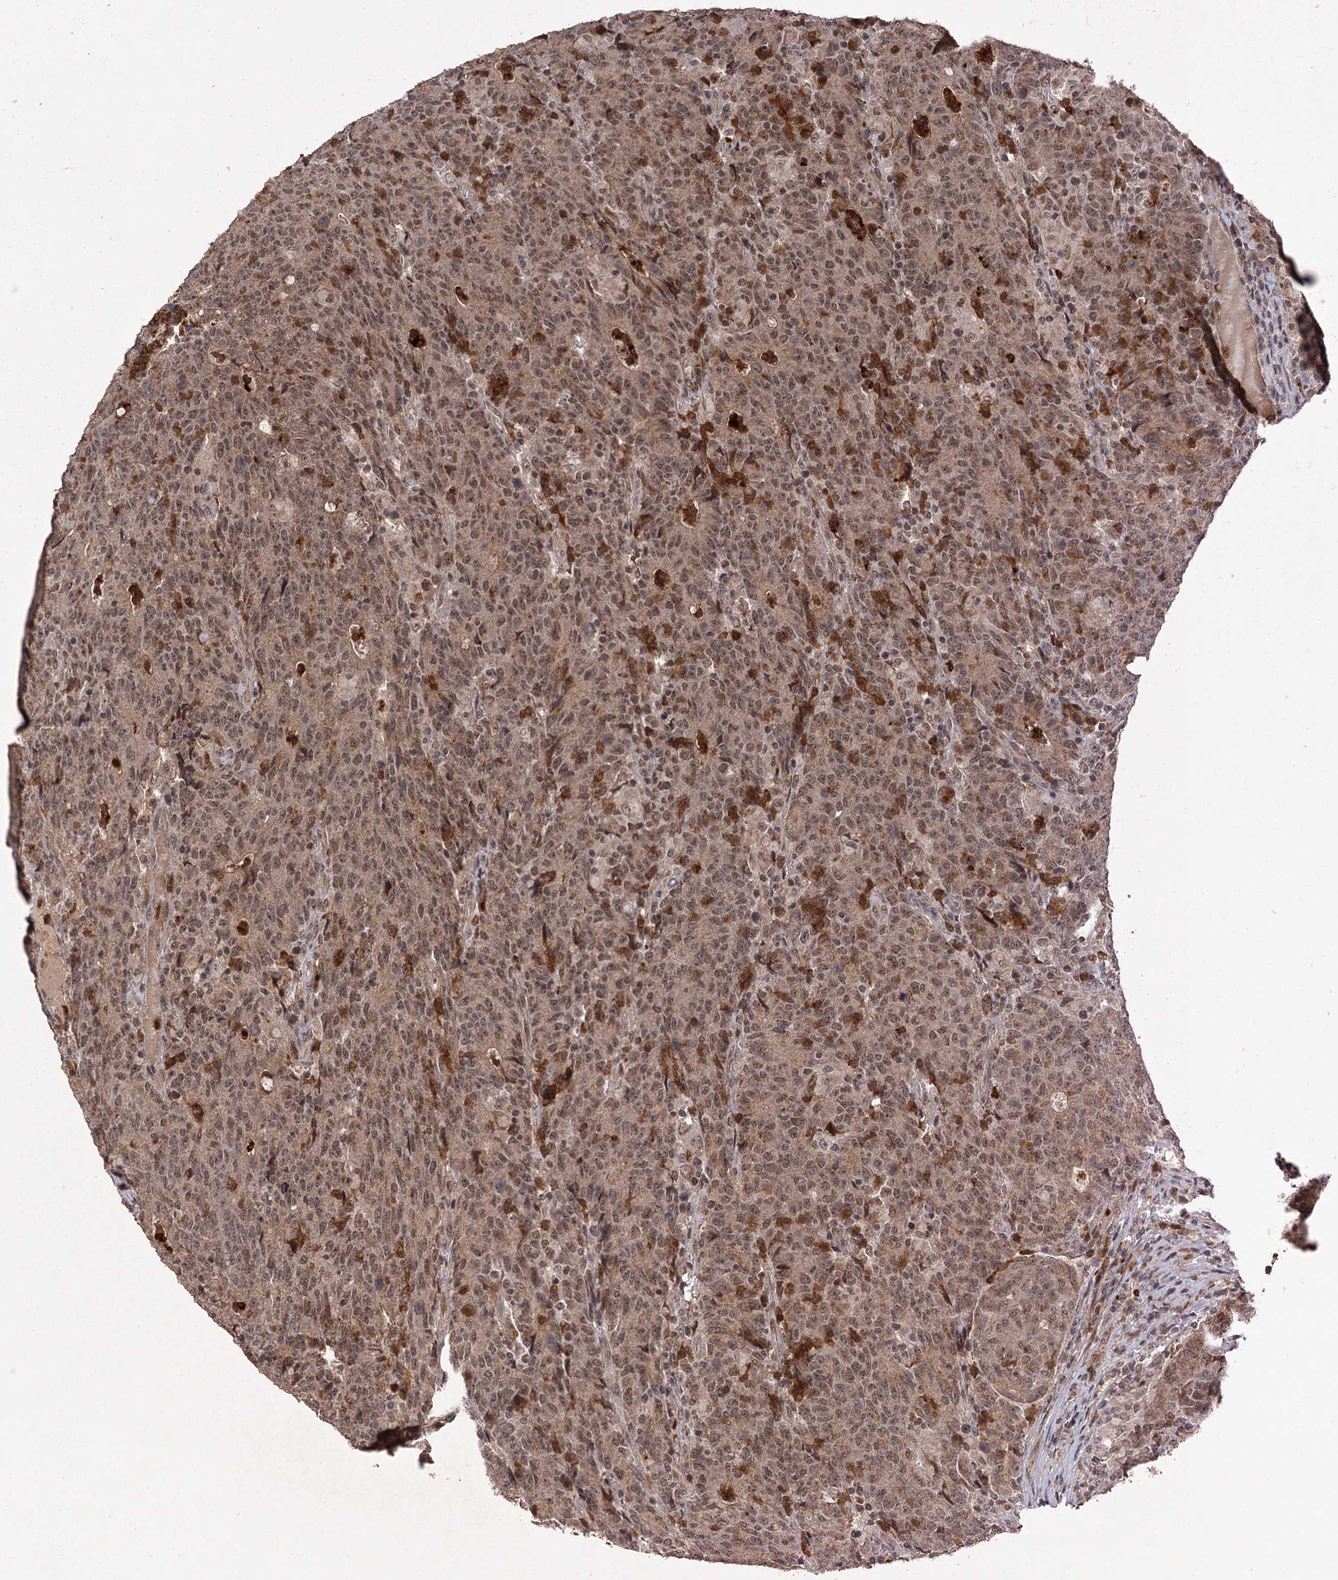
{"staining": {"intensity": "moderate", "quantity": ">75%", "location": "cytoplasmic/membranous,nuclear"}, "tissue": "colorectal cancer", "cell_type": "Tumor cells", "image_type": "cancer", "snomed": [{"axis": "morphology", "description": "Adenocarcinoma, NOS"}, {"axis": "topography", "description": "Colon"}], "caption": "Protein expression analysis of colorectal cancer shows moderate cytoplasmic/membranous and nuclear staining in approximately >75% of tumor cells.", "gene": "KANSL2", "patient": {"sex": "female", "age": 75}}